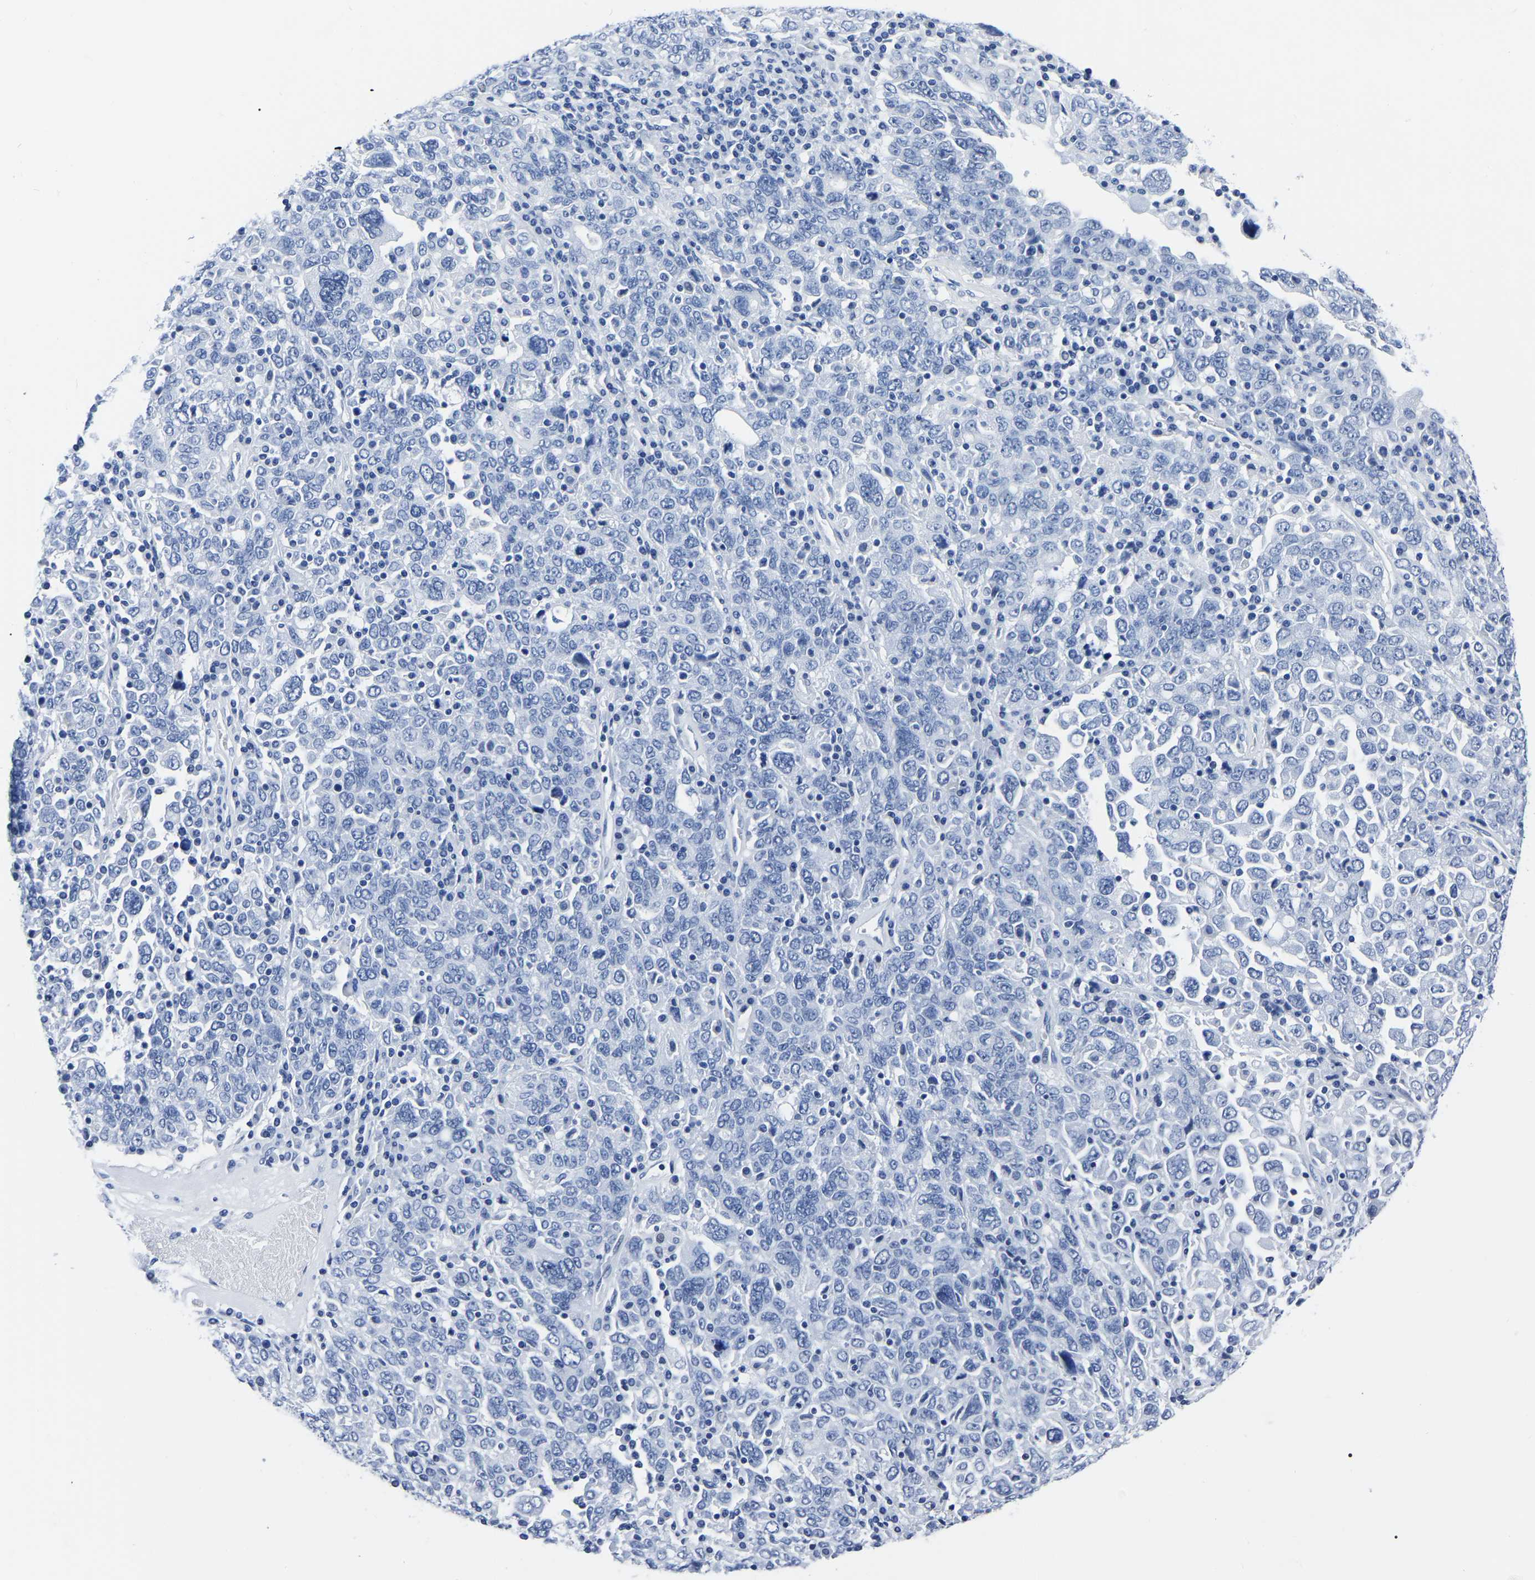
{"staining": {"intensity": "negative", "quantity": "none", "location": "none"}, "tissue": "ovarian cancer", "cell_type": "Tumor cells", "image_type": "cancer", "snomed": [{"axis": "morphology", "description": "Carcinoma, endometroid"}, {"axis": "topography", "description": "Ovary"}], "caption": "The micrograph reveals no staining of tumor cells in ovarian cancer.", "gene": "IMPG2", "patient": {"sex": "female", "age": 62}}